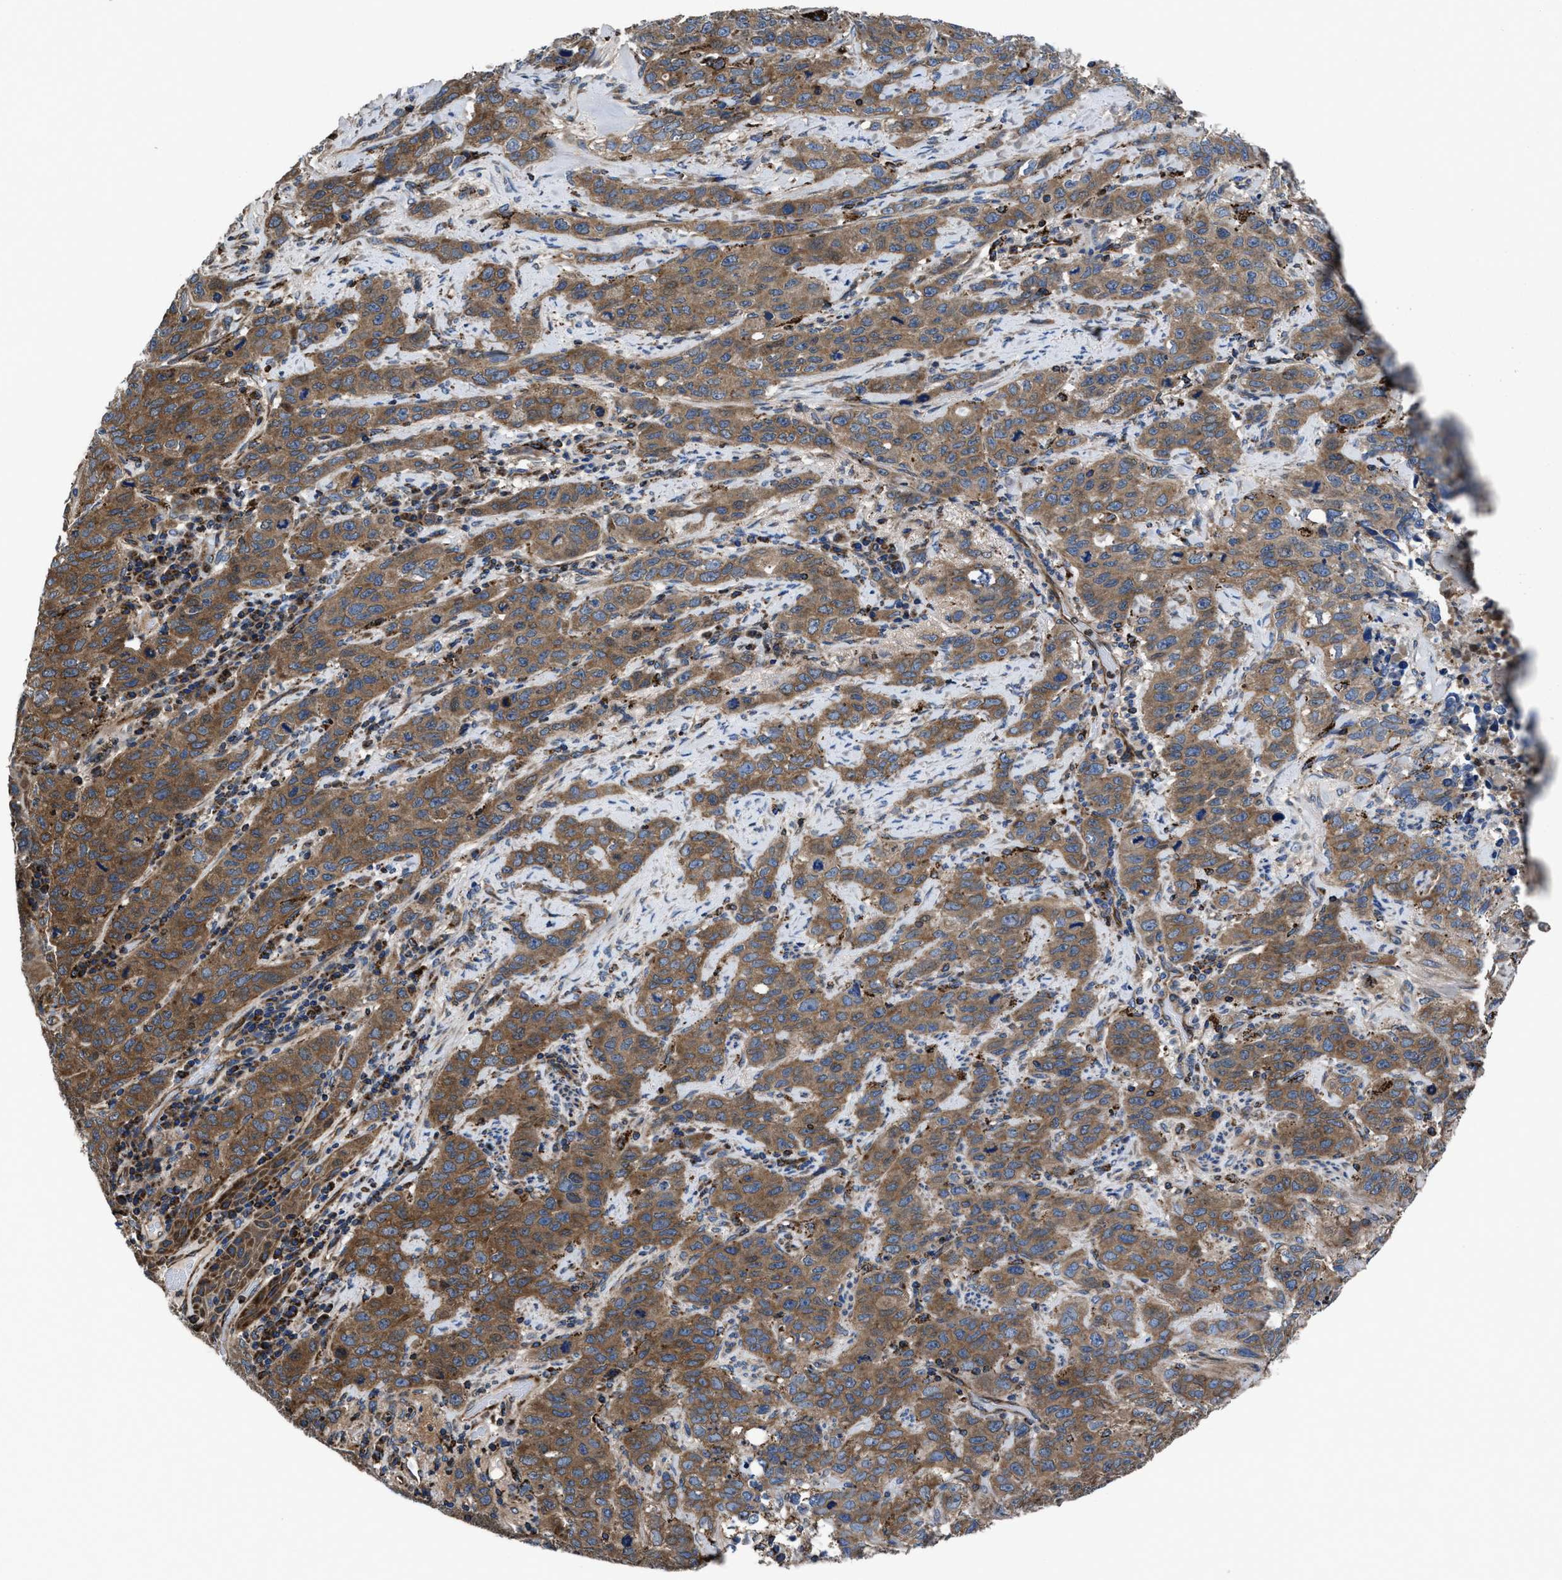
{"staining": {"intensity": "moderate", "quantity": ">75%", "location": "cytoplasmic/membranous"}, "tissue": "stomach cancer", "cell_type": "Tumor cells", "image_type": "cancer", "snomed": [{"axis": "morphology", "description": "Adenocarcinoma, NOS"}, {"axis": "topography", "description": "Stomach"}], "caption": "Stomach cancer (adenocarcinoma) stained with immunohistochemistry (IHC) exhibits moderate cytoplasmic/membranous staining in approximately >75% of tumor cells.", "gene": "PRR15L", "patient": {"sex": "male", "age": 48}}